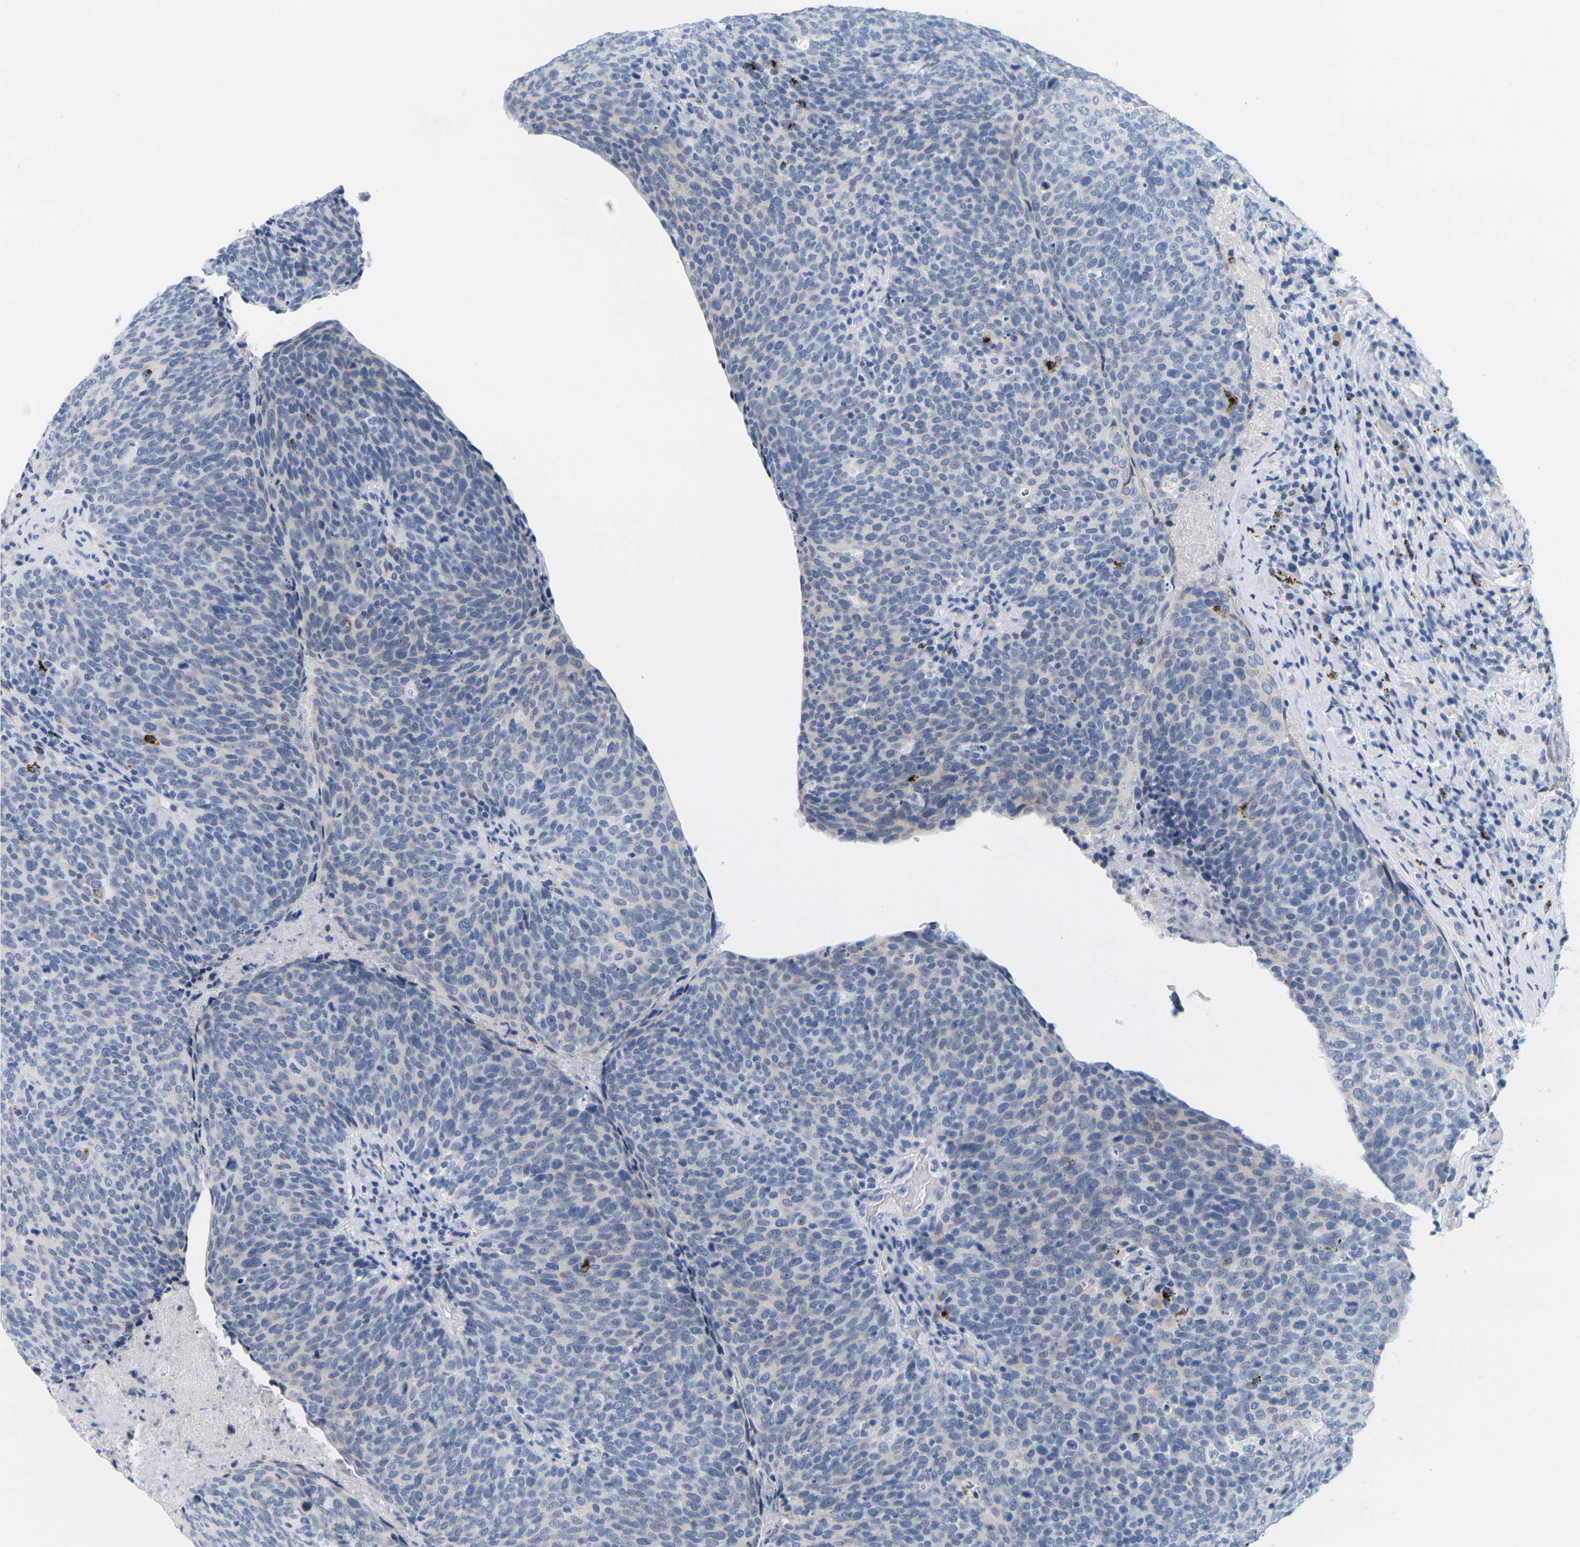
{"staining": {"intensity": "negative", "quantity": "none", "location": "none"}, "tissue": "head and neck cancer", "cell_type": "Tumor cells", "image_type": "cancer", "snomed": [{"axis": "morphology", "description": "Squamous cell carcinoma, NOS"}, {"axis": "morphology", "description": "Squamous cell carcinoma, metastatic, NOS"}, {"axis": "topography", "description": "Lymph node"}, {"axis": "topography", "description": "Head-Neck"}], "caption": "Immunohistochemical staining of human head and neck squamous cell carcinoma exhibits no significant staining in tumor cells.", "gene": "HLA-DOB", "patient": {"sex": "male", "age": 62}}